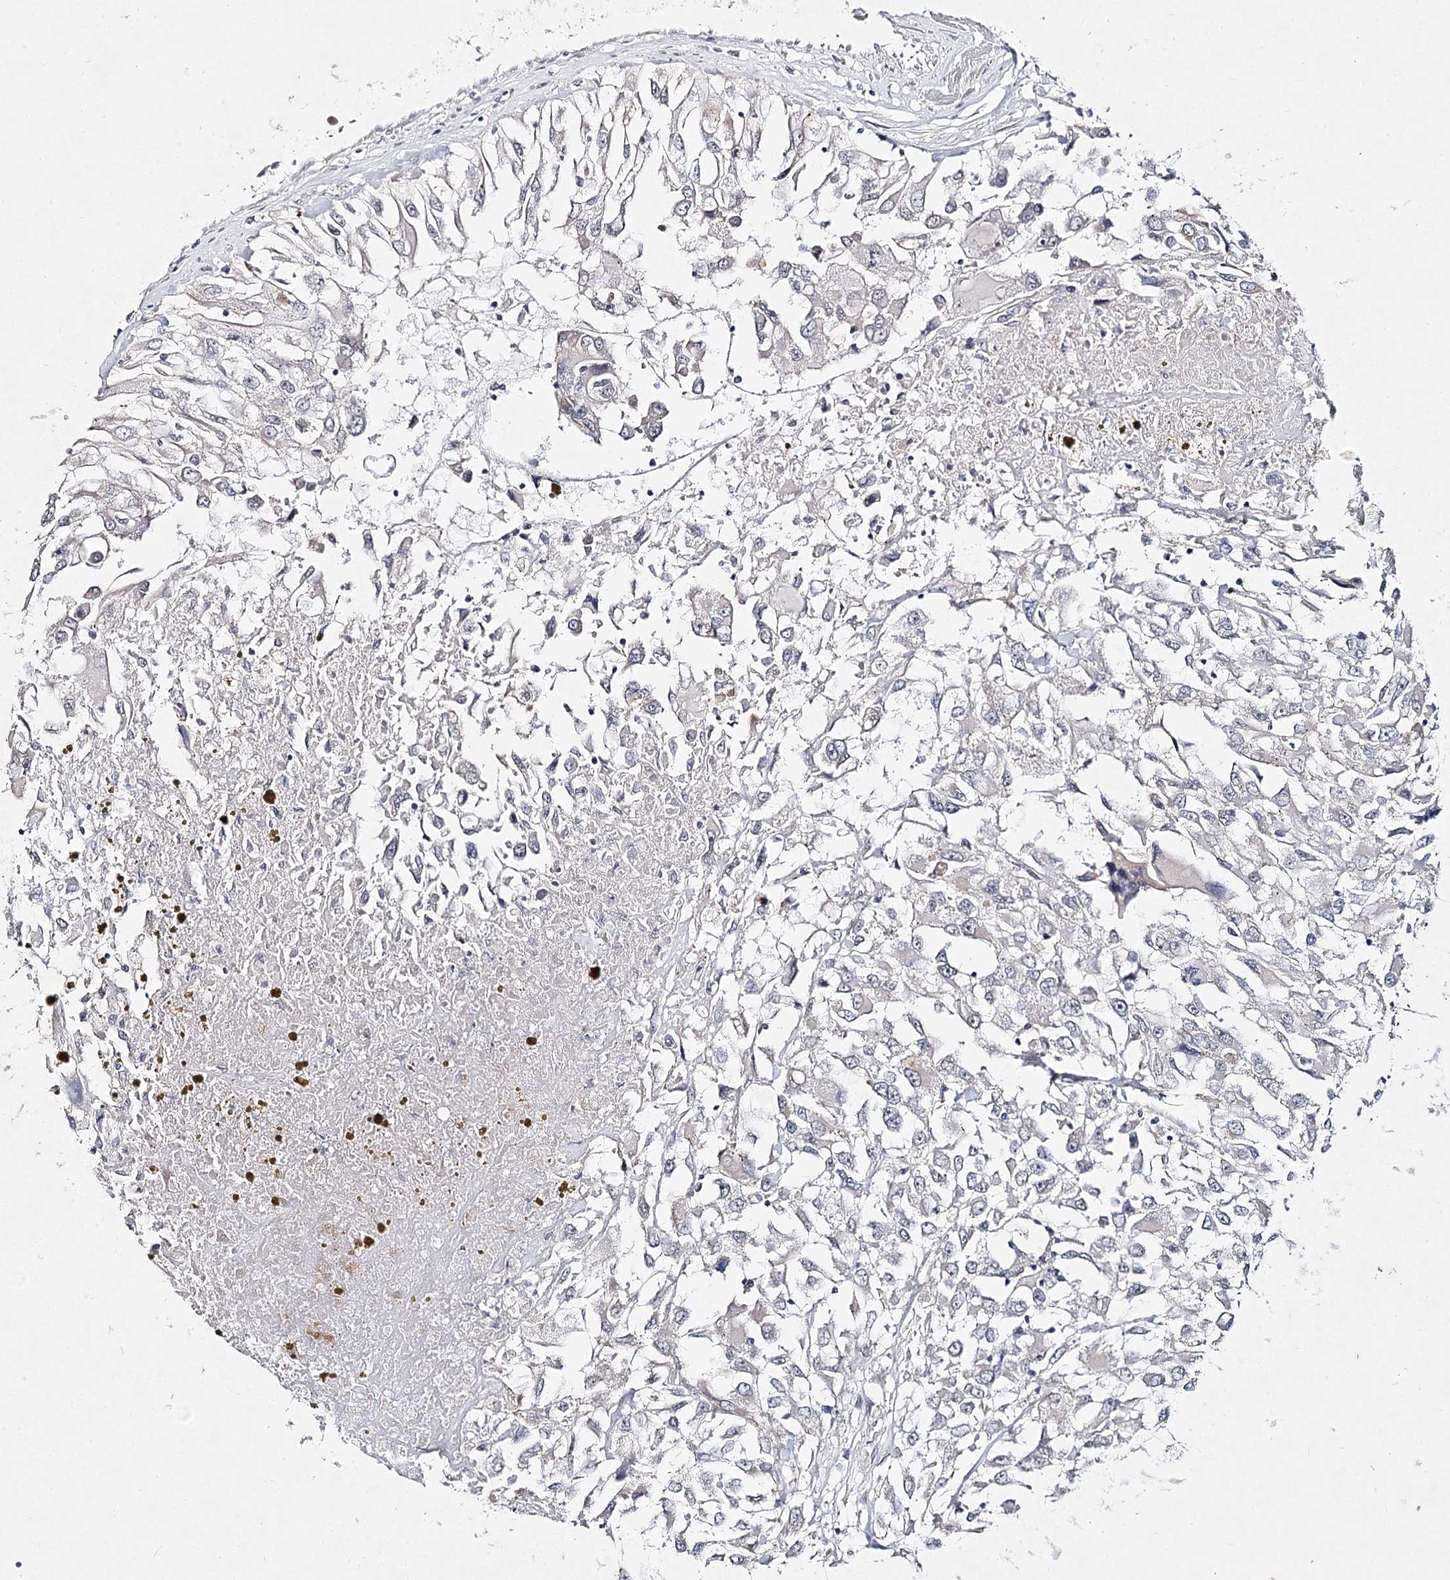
{"staining": {"intensity": "negative", "quantity": "none", "location": "none"}, "tissue": "renal cancer", "cell_type": "Tumor cells", "image_type": "cancer", "snomed": [{"axis": "morphology", "description": "Adenocarcinoma, NOS"}, {"axis": "topography", "description": "Kidney"}], "caption": "IHC image of adenocarcinoma (renal) stained for a protein (brown), which shows no staining in tumor cells.", "gene": "ARHGAP32", "patient": {"sex": "female", "age": 52}}